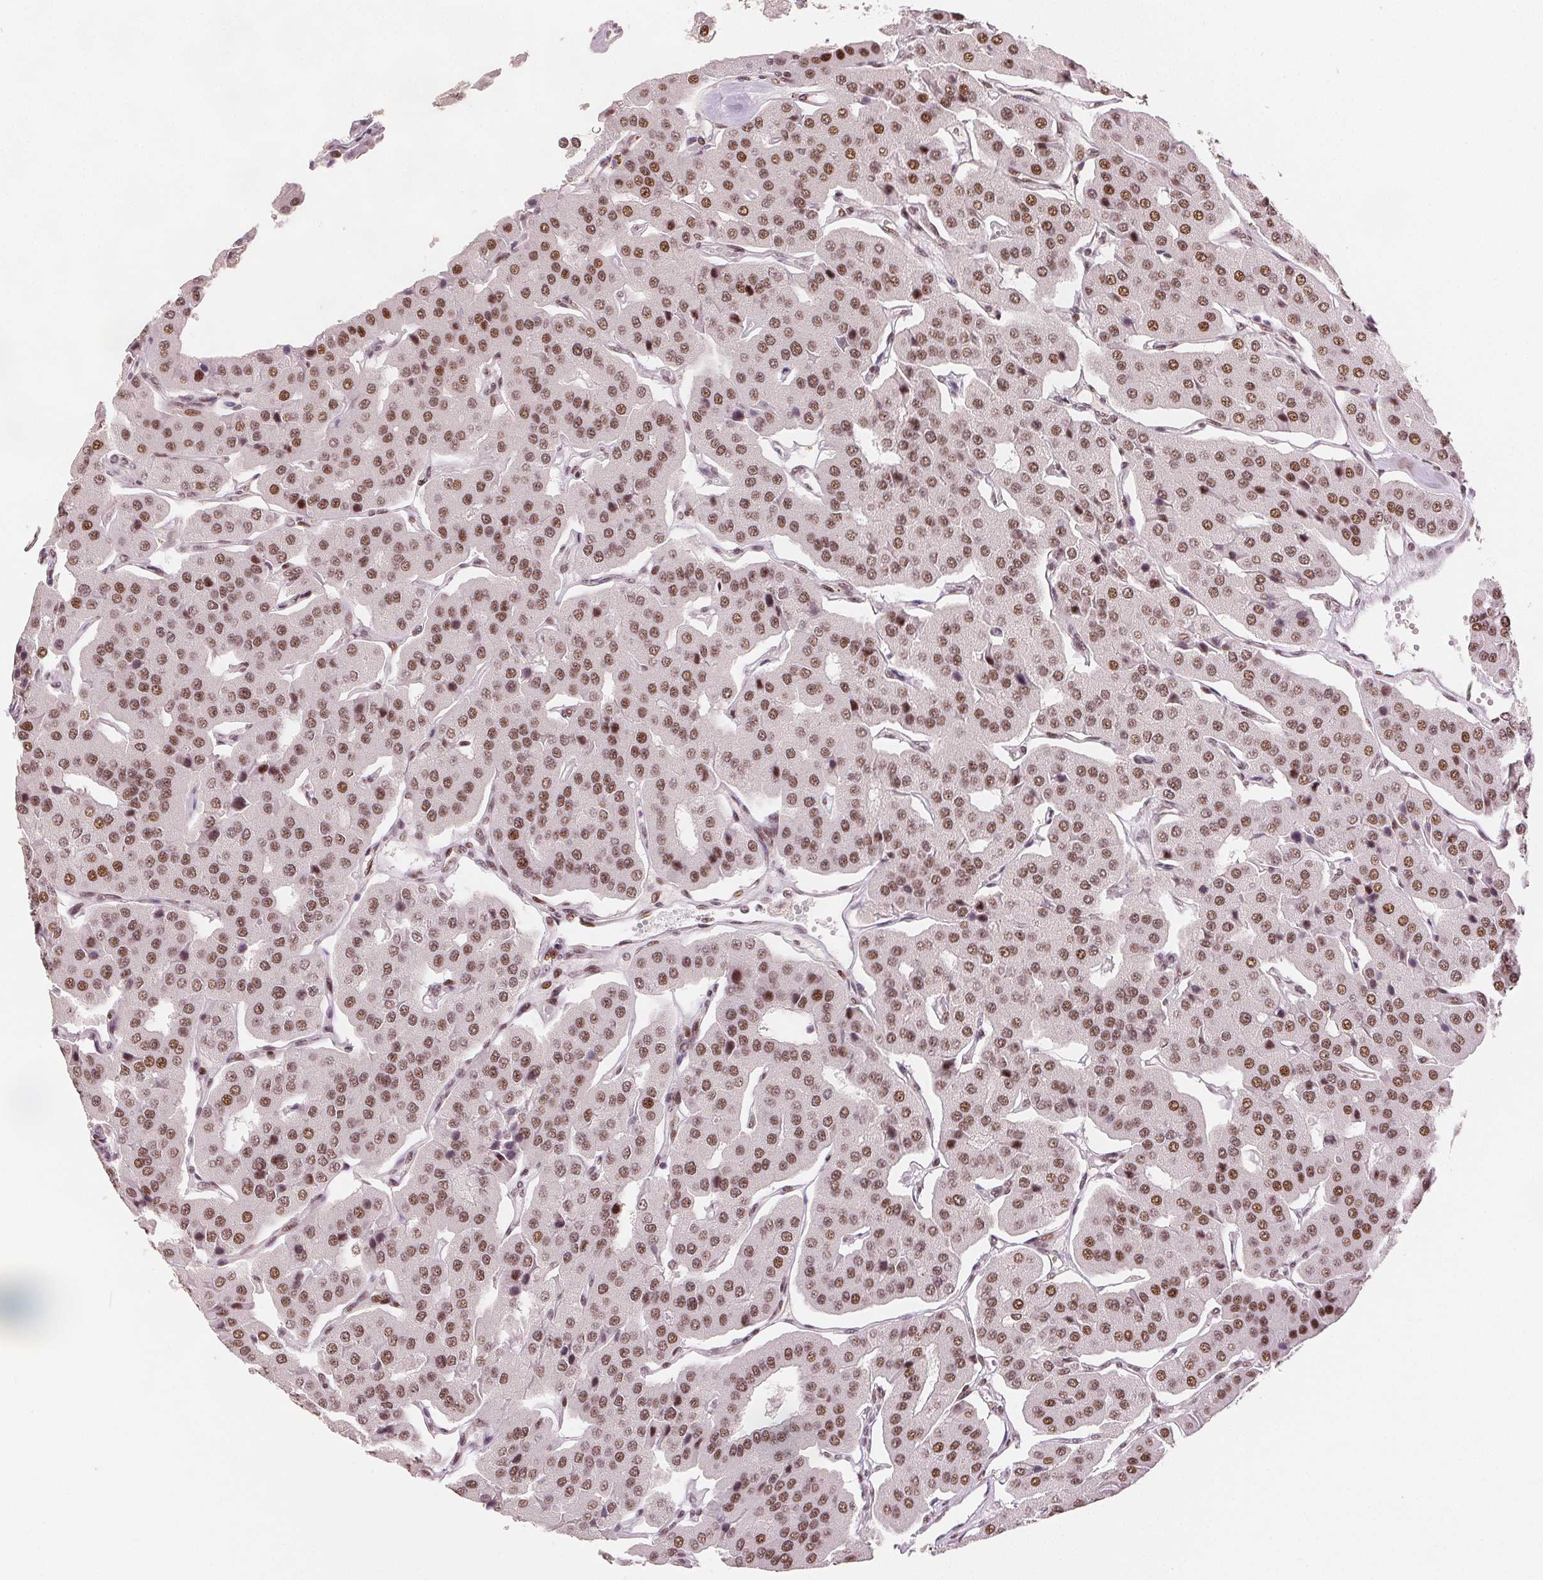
{"staining": {"intensity": "moderate", "quantity": ">75%", "location": "nuclear"}, "tissue": "parathyroid gland", "cell_type": "Glandular cells", "image_type": "normal", "snomed": [{"axis": "morphology", "description": "Normal tissue, NOS"}, {"axis": "morphology", "description": "Adenoma, NOS"}, {"axis": "topography", "description": "Parathyroid gland"}], "caption": "An IHC micrograph of unremarkable tissue is shown. Protein staining in brown labels moderate nuclear positivity in parathyroid gland within glandular cells. The protein of interest is stained brown, and the nuclei are stained in blue (DAB IHC with brightfield microscopy, high magnification).", "gene": "ZNF703", "patient": {"sex": "female", "age": 86}}